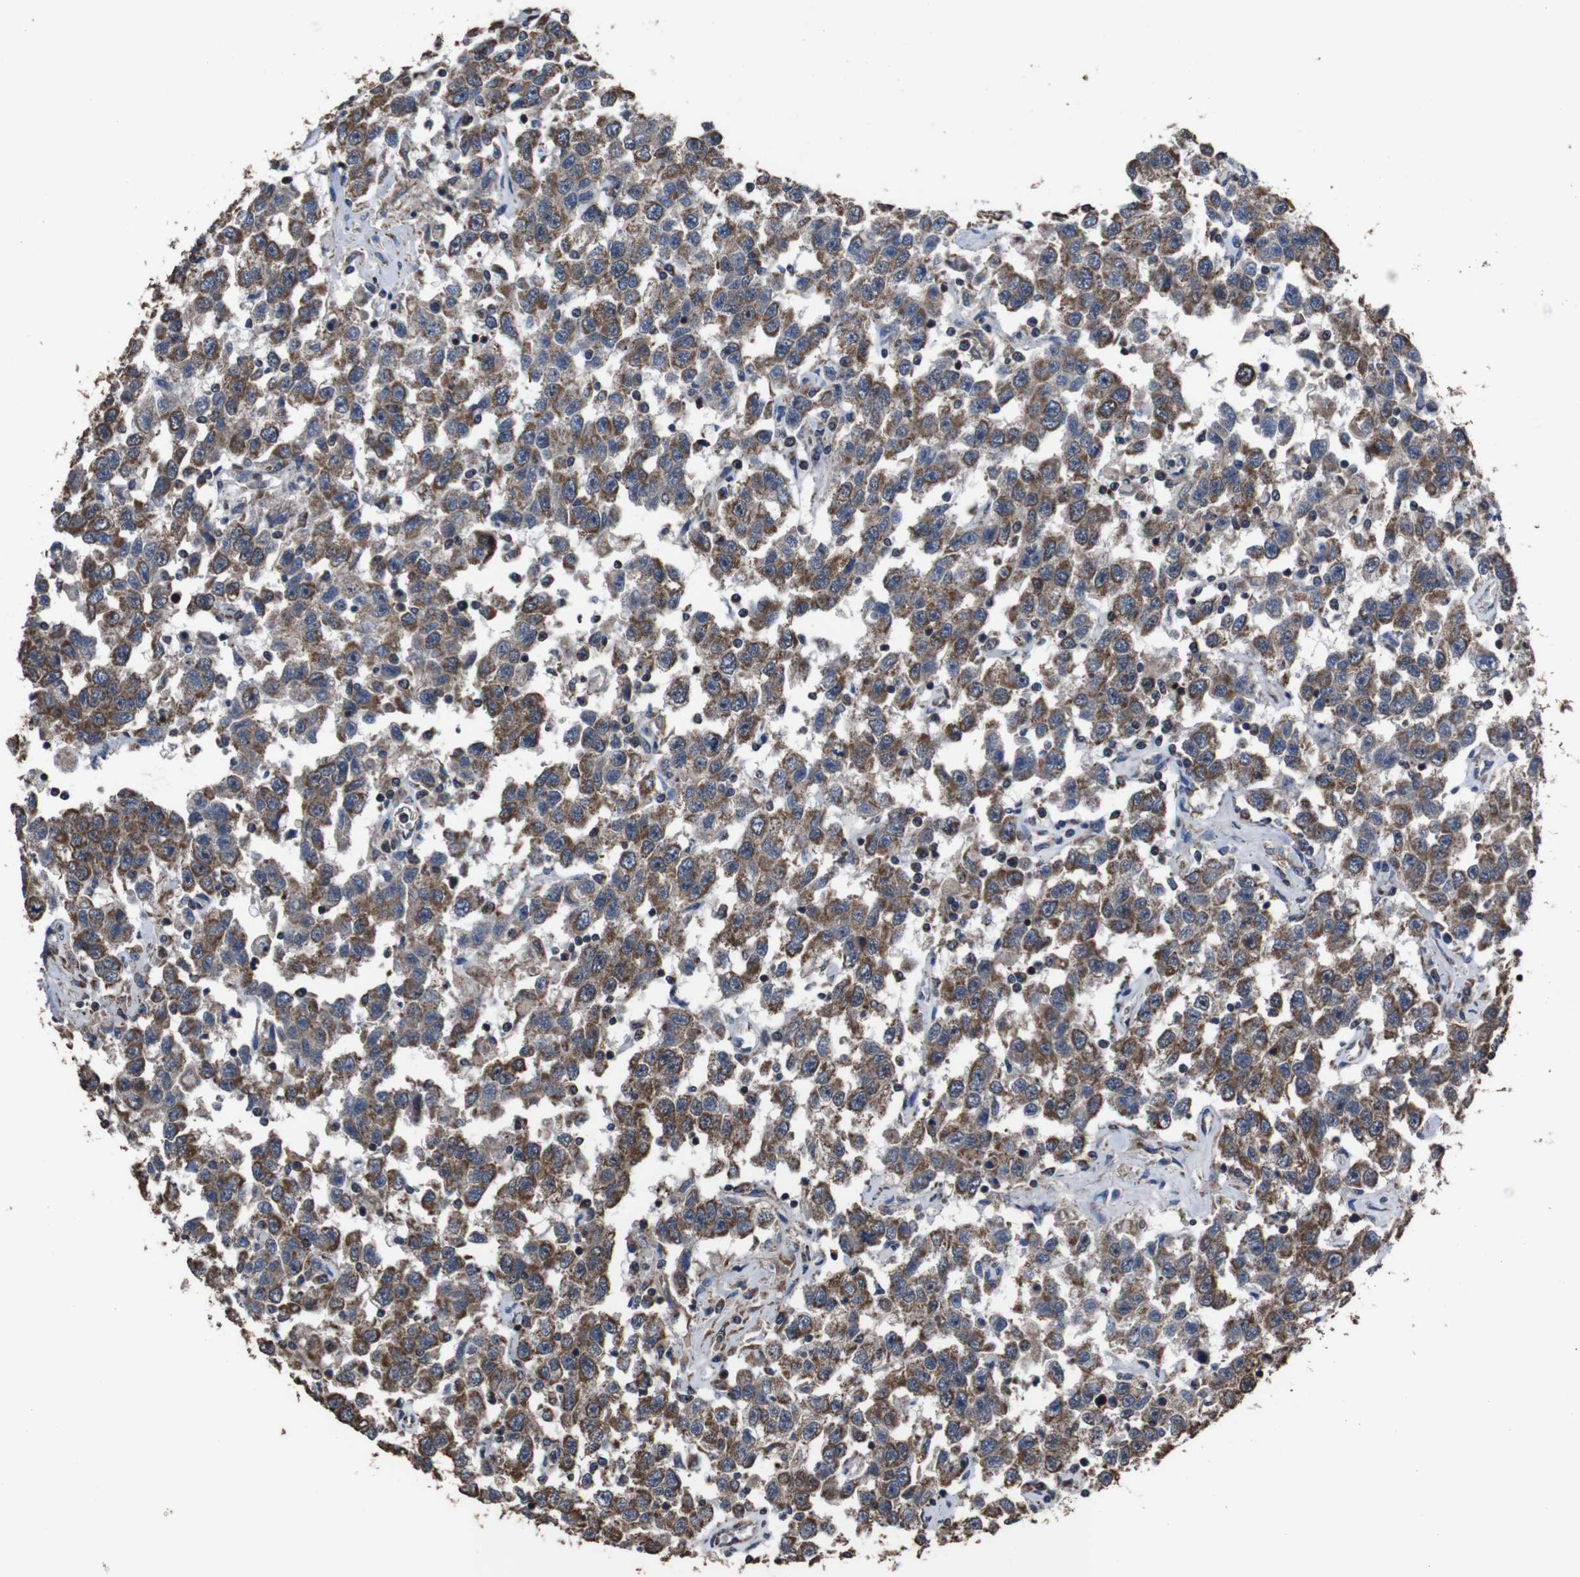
{"staining": {"intensity": "moderate", "quantity": ">75%", "location": "cytoplasmic/membranous,nuclear"}, "tissue": "testis cancer", "cell_type": "Tumor cells", "image_type": "cancer", "snomed": [{"axis": "morphology", "description": "Seminoma, NOS"}, {"axis": "topography", "description": "Testis"}], "caption": "A brown stain shows moderate cytoplasmic/membranous and nuclear expression of a protein in seminoma (testis) tumor cells.", "gene": "SNN", "patient": {"sex": "male", "age": 41}}